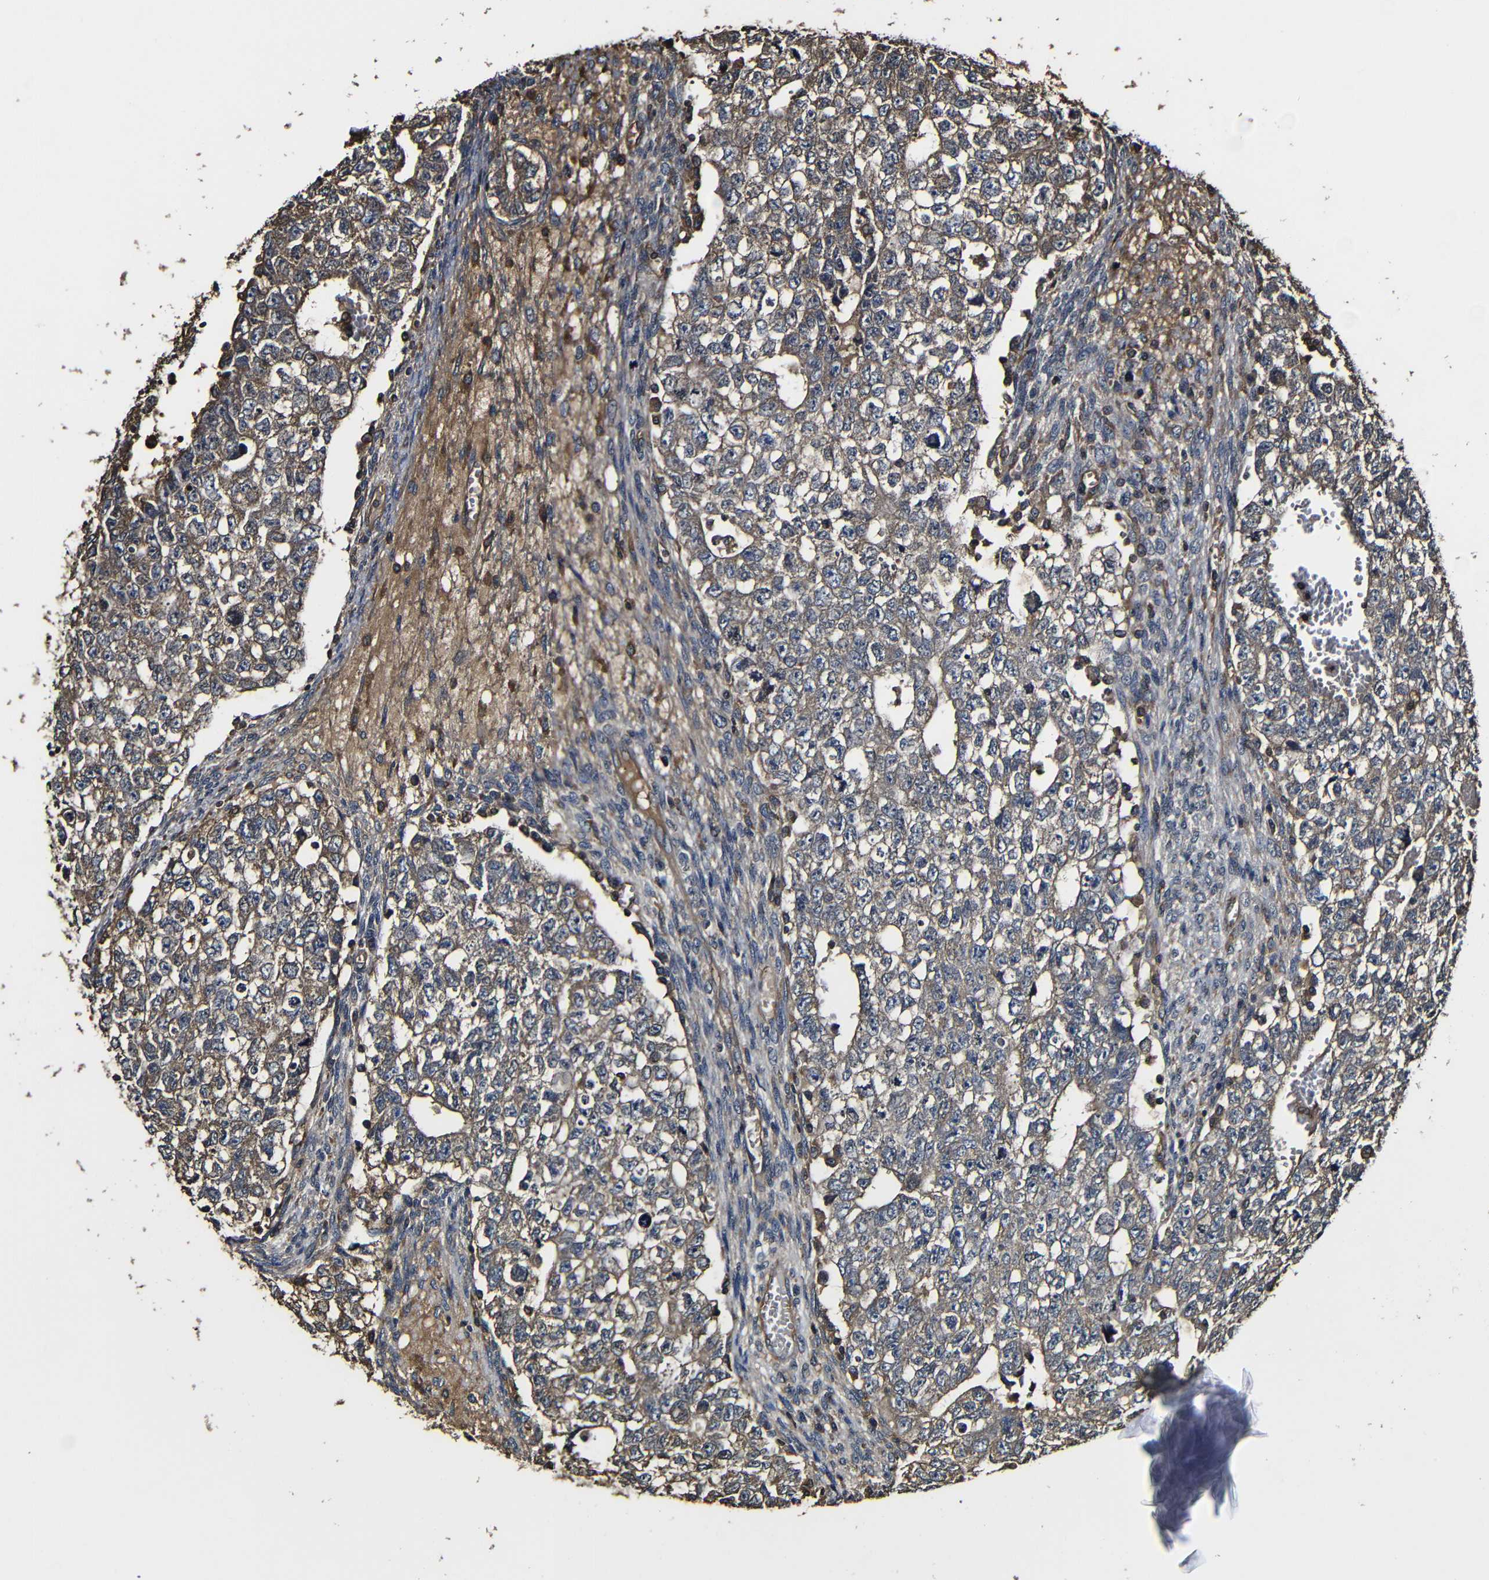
{"staining": {"intensity": "moderate", "quantity": ">75%", "location": "cytoplasmic/membranous"}, "tissue": "testis cancer", "cell_type": "Tumor cells", "image_type": "cancer", "snomed": [{"axis": "morphology", "description": "Seminoma, NOS"}, {"axis": "morphology", "description": "Carcinoma, Embryonal, NOS"}, {"axis": "topography", "description": "Testis"}], "caption": "Approximately >75% of tumor cells in human seminoma (testis) show moderate cytoplasmic/membranous protein expression as visualized by brown immunohistochemical staining.", "gene": "MSN", "patient": {"sex": "male", "age": 38}}